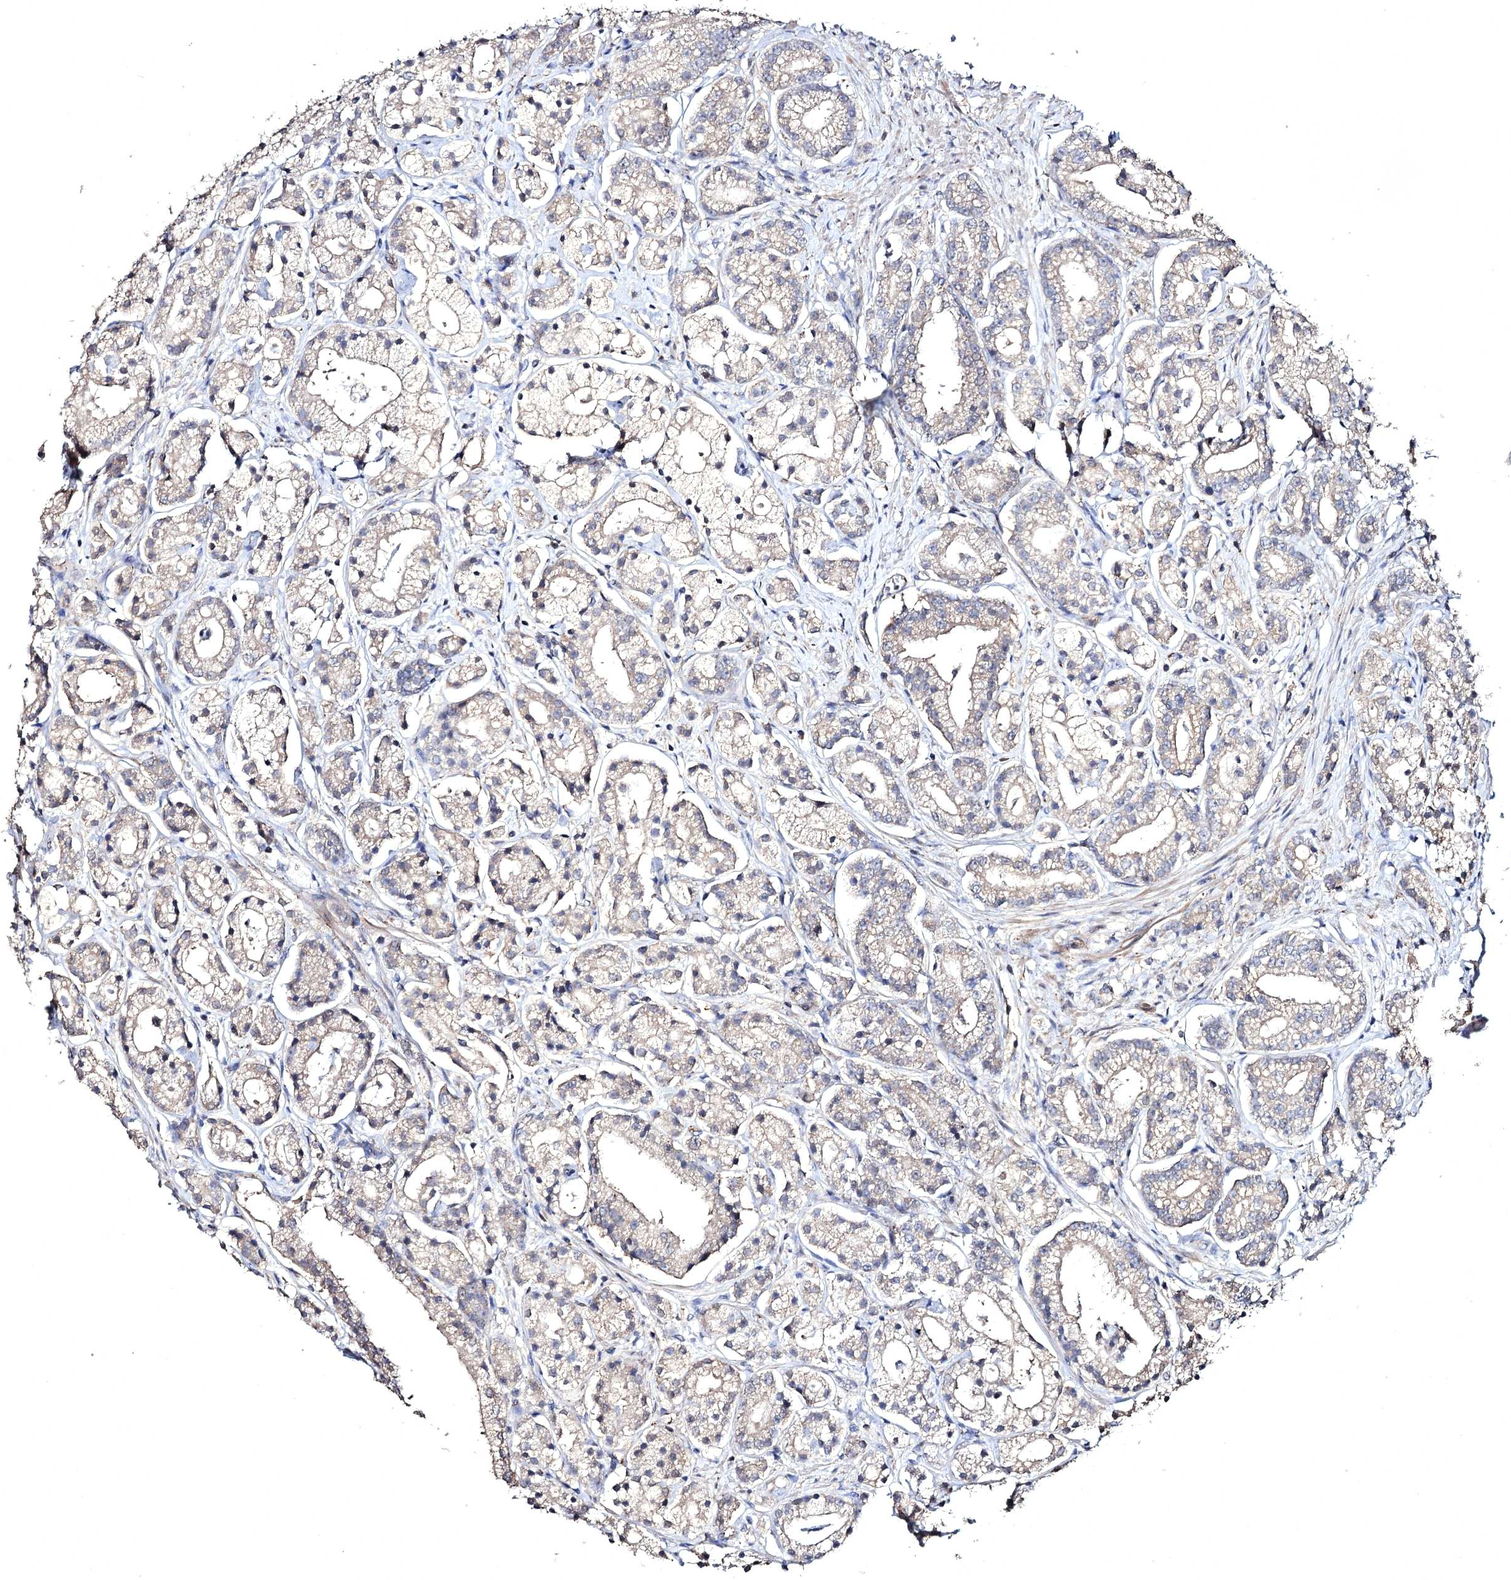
{"staining": {"intensity": "negative", "quantity": "none", "location": "none"}, "tissue": "prostate cancer", "cell_type": "Tumor cells", "image_type": "cancer", "snomed": [{"axis": "morphology", "description": "Adenocarcinoma, High grade"}, {"axis": "topography", "description": "Prostate"}], "caption": "Tumor cells are negative for protein expression in human prostate cancer (high-grade adenocarcinoma). The staining is performed using DAB brown chromogen with nuclei counter-stained in using hematoxylin.", "gene": "SEMA4G", "patient": {"sex": "male", "age": 69}}